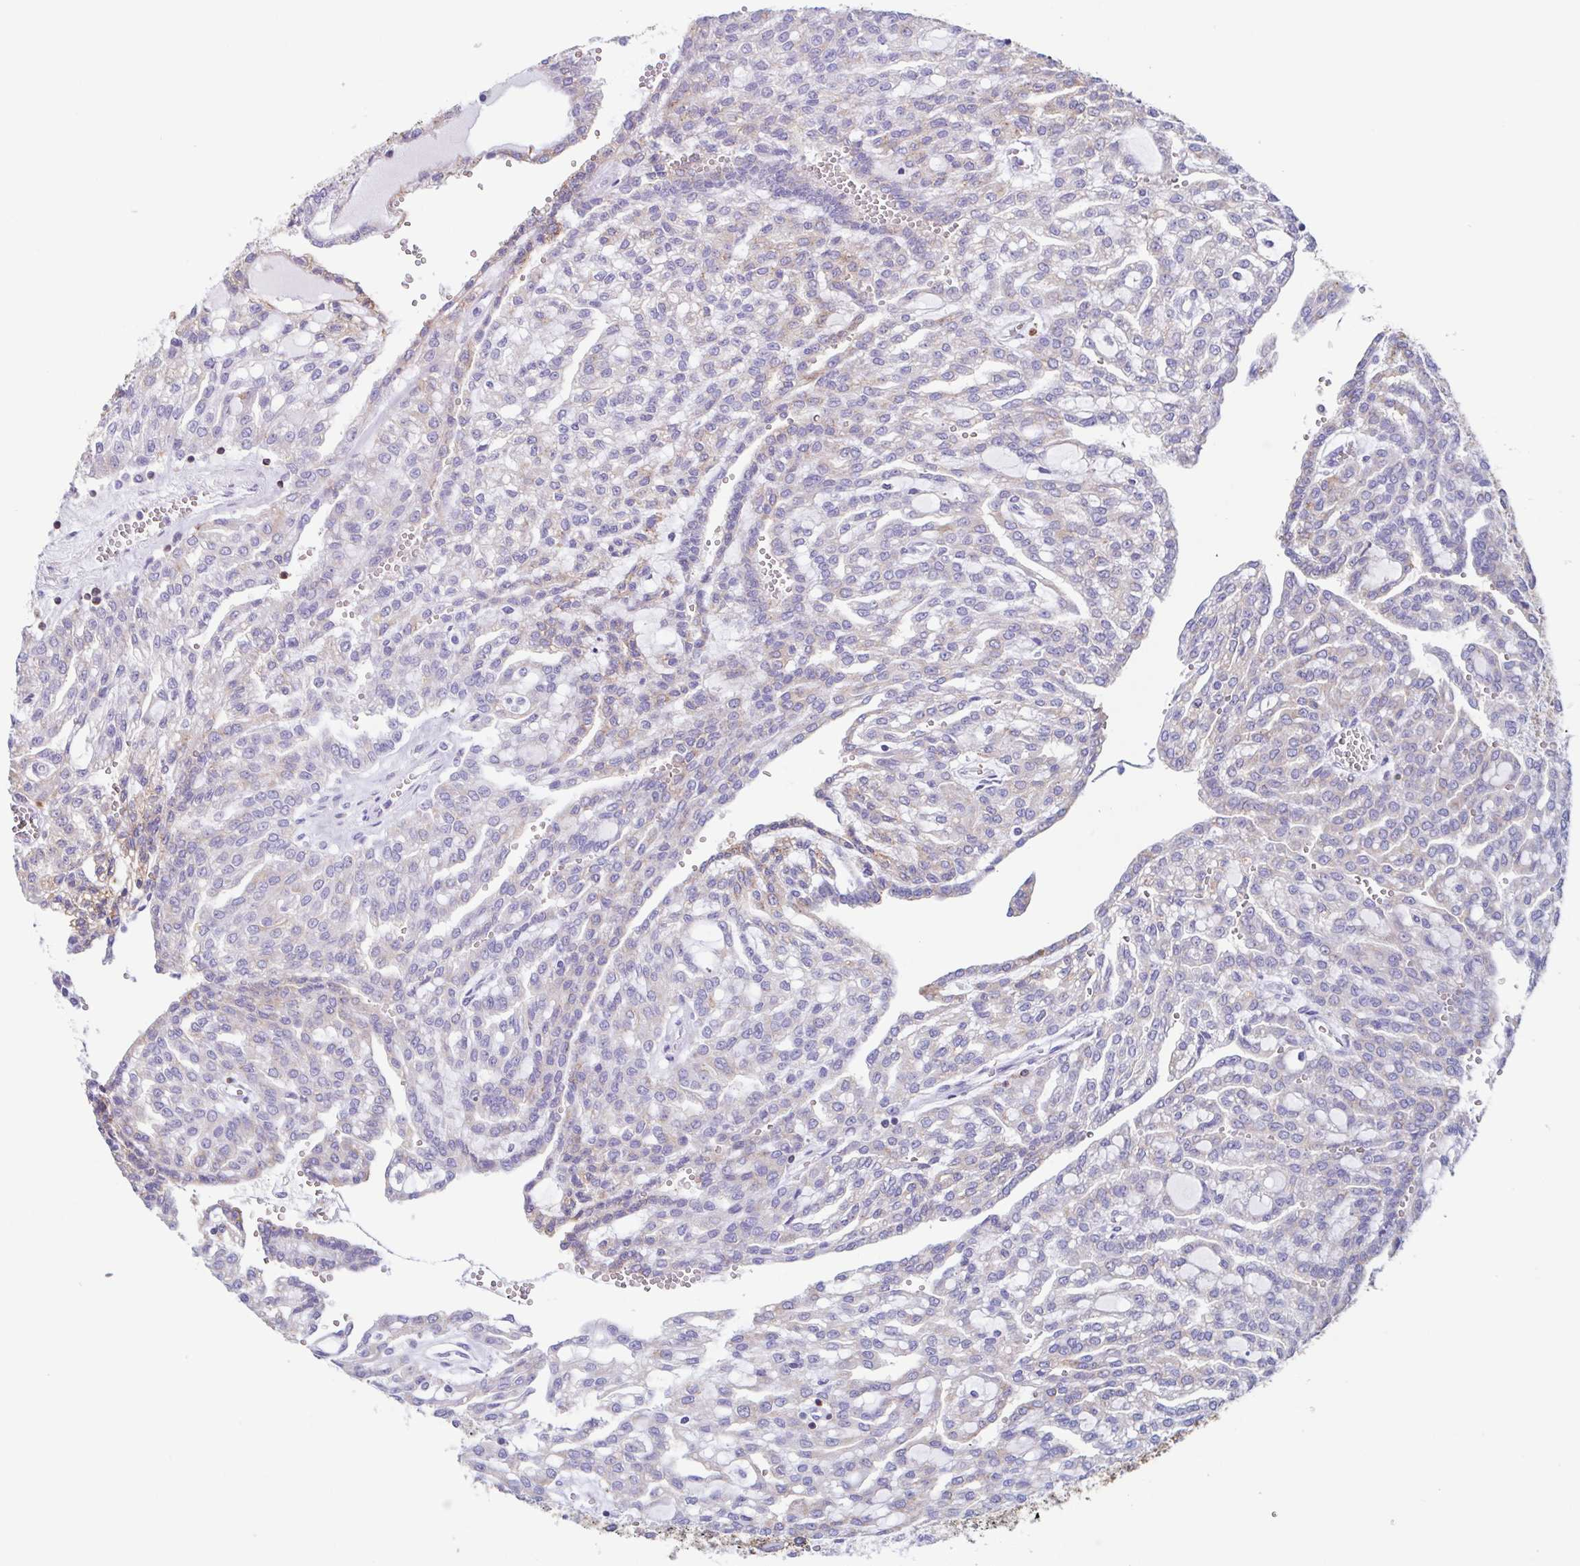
{"staining": {"intensity": "negative", "quantity": "none", "location": "none"}, "tissue": "renal cancer", "cell_type": "Tumor cells", "image_type": "cancer", "snomed": [{"axis": "morphology", "description": "Adenocarcinoma, NOS"}, {"axis": "topography", "description": "Kidney"}], "caption": "Immunohistochemistry photomicrograph of renal cancer (adenocarcinoma) stained for a protein (brown), which demonstrates no positivity in tumor cells. Nuclei are stained in blue.", "gene": "TPD52", "patient": {"sex": "male", "age": 63}}